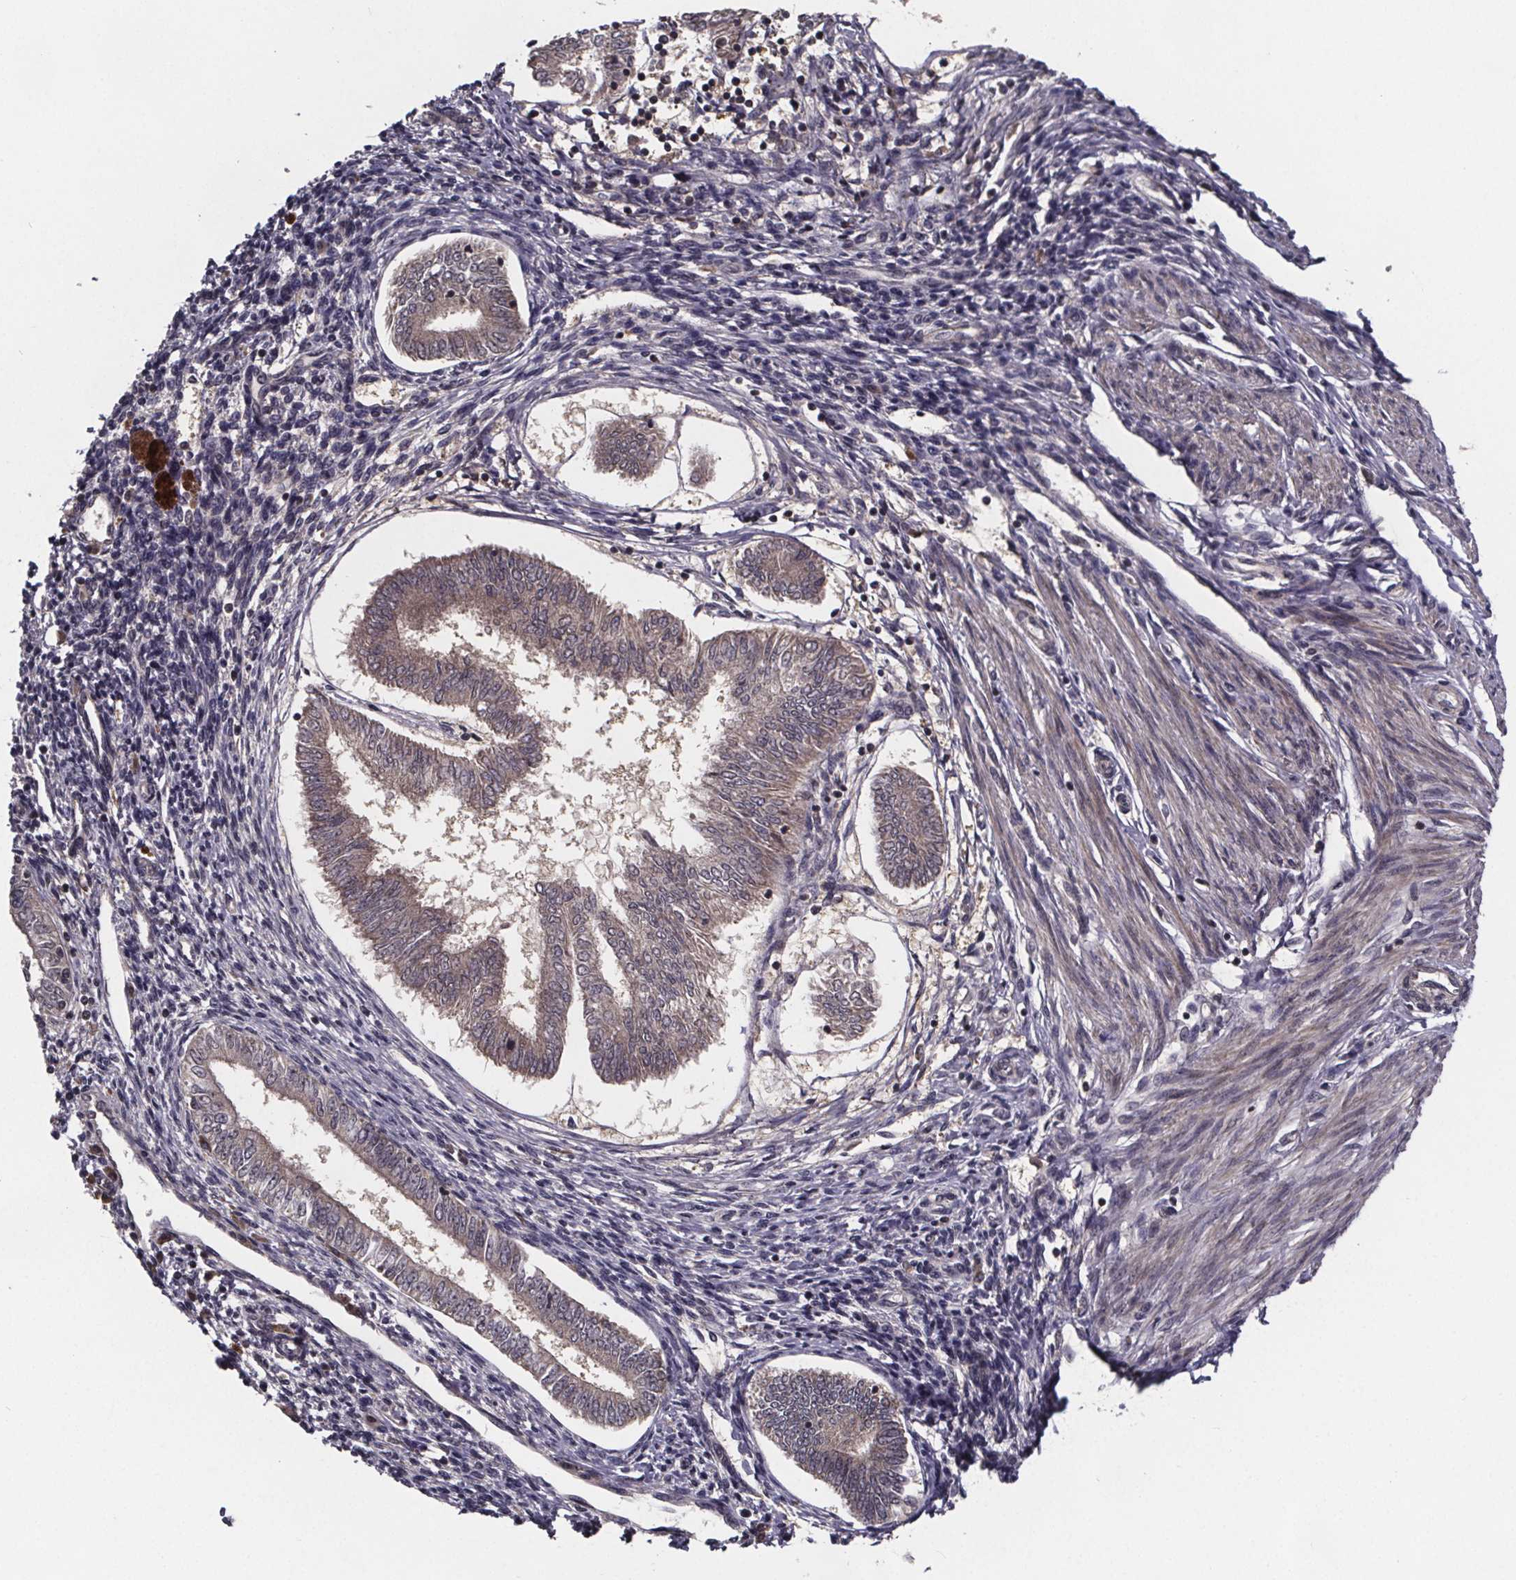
{"staining": {"intensity": "weak", "quantity": ">75%", "location": "cytoplasmic/membranous"}, "tissue": "endometrial cancer", "cell_type": "Tumor cells", "image_type": "cancer", "snomed": [{"axis": "morphology", "description": "Adenocarcinoma, NOS"}, {"axis": "topography", "description": "Endometrium"}], "caption": "Protein staining of adenocarcinoma (endometrial) tissue shows weak cytoplasmic/membranous positivity in about >75% of tumor cells.", "gene": "FN3KRP", "patient": {"sex": "female", "age": 68}}